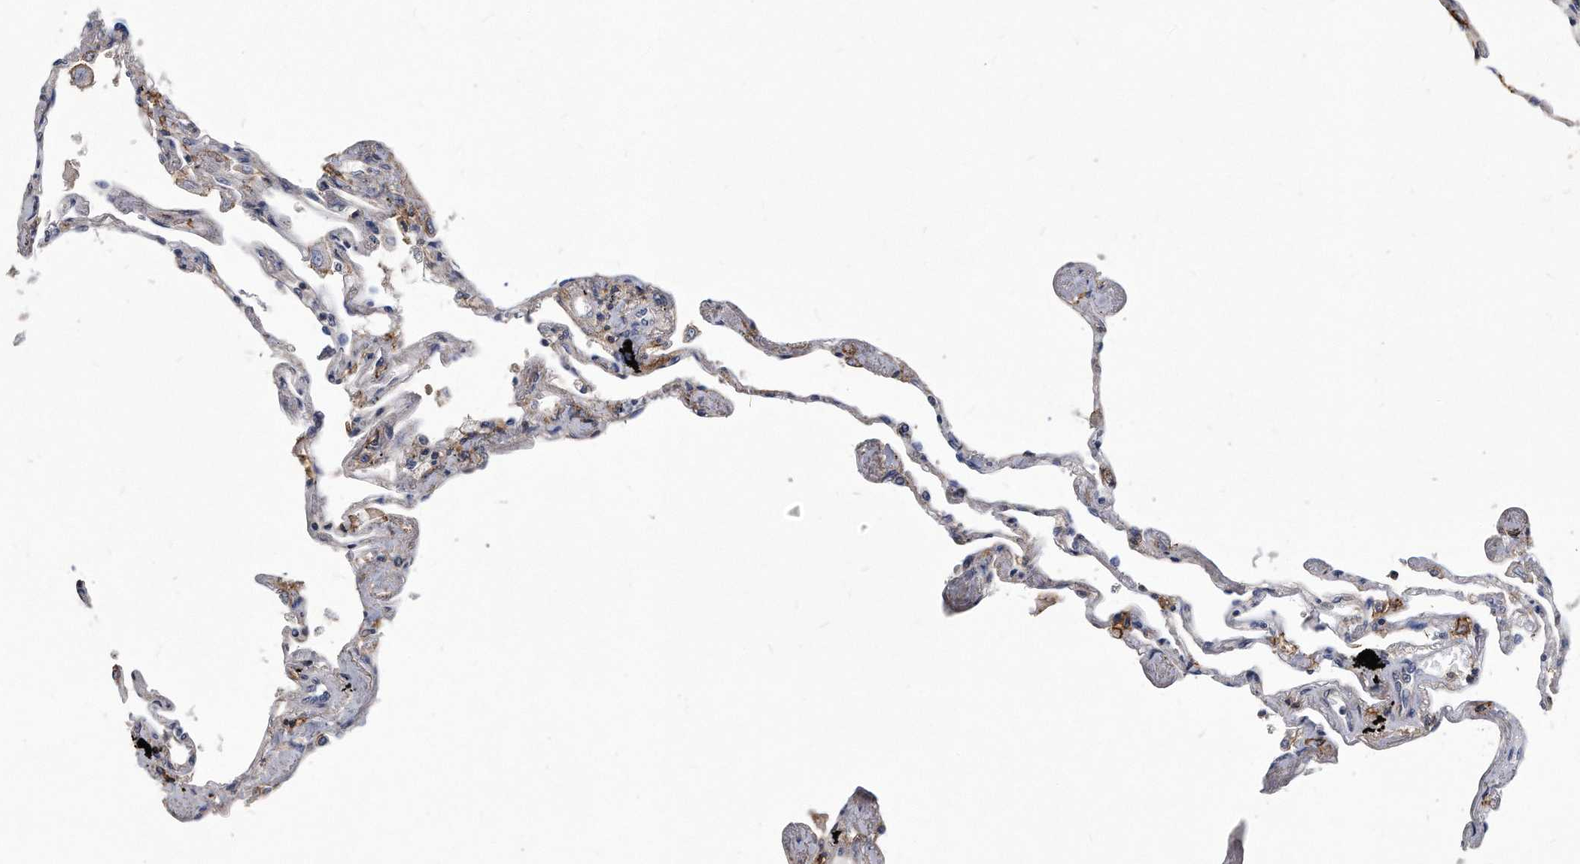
{"staining": {"intensity": "negative", "quantity": "none", "location": "none"}, "tissue": "lung", "cell_type": "Alveolar cells", "image_type": "normal", "snomed": [{"axis": "morphology", "description": "Normal tissue, NOS"}, {"axis": "topography", "description": "Lung"}], "caption": "IHC histopathology image of unremarkable lung: lung stained with DAB (3,3'-diaminobenzidine) demonstrates no significant protein expression in alveolar cells.", "gene": "ATG5", "patient": {"sex": "female", "age": 67}}